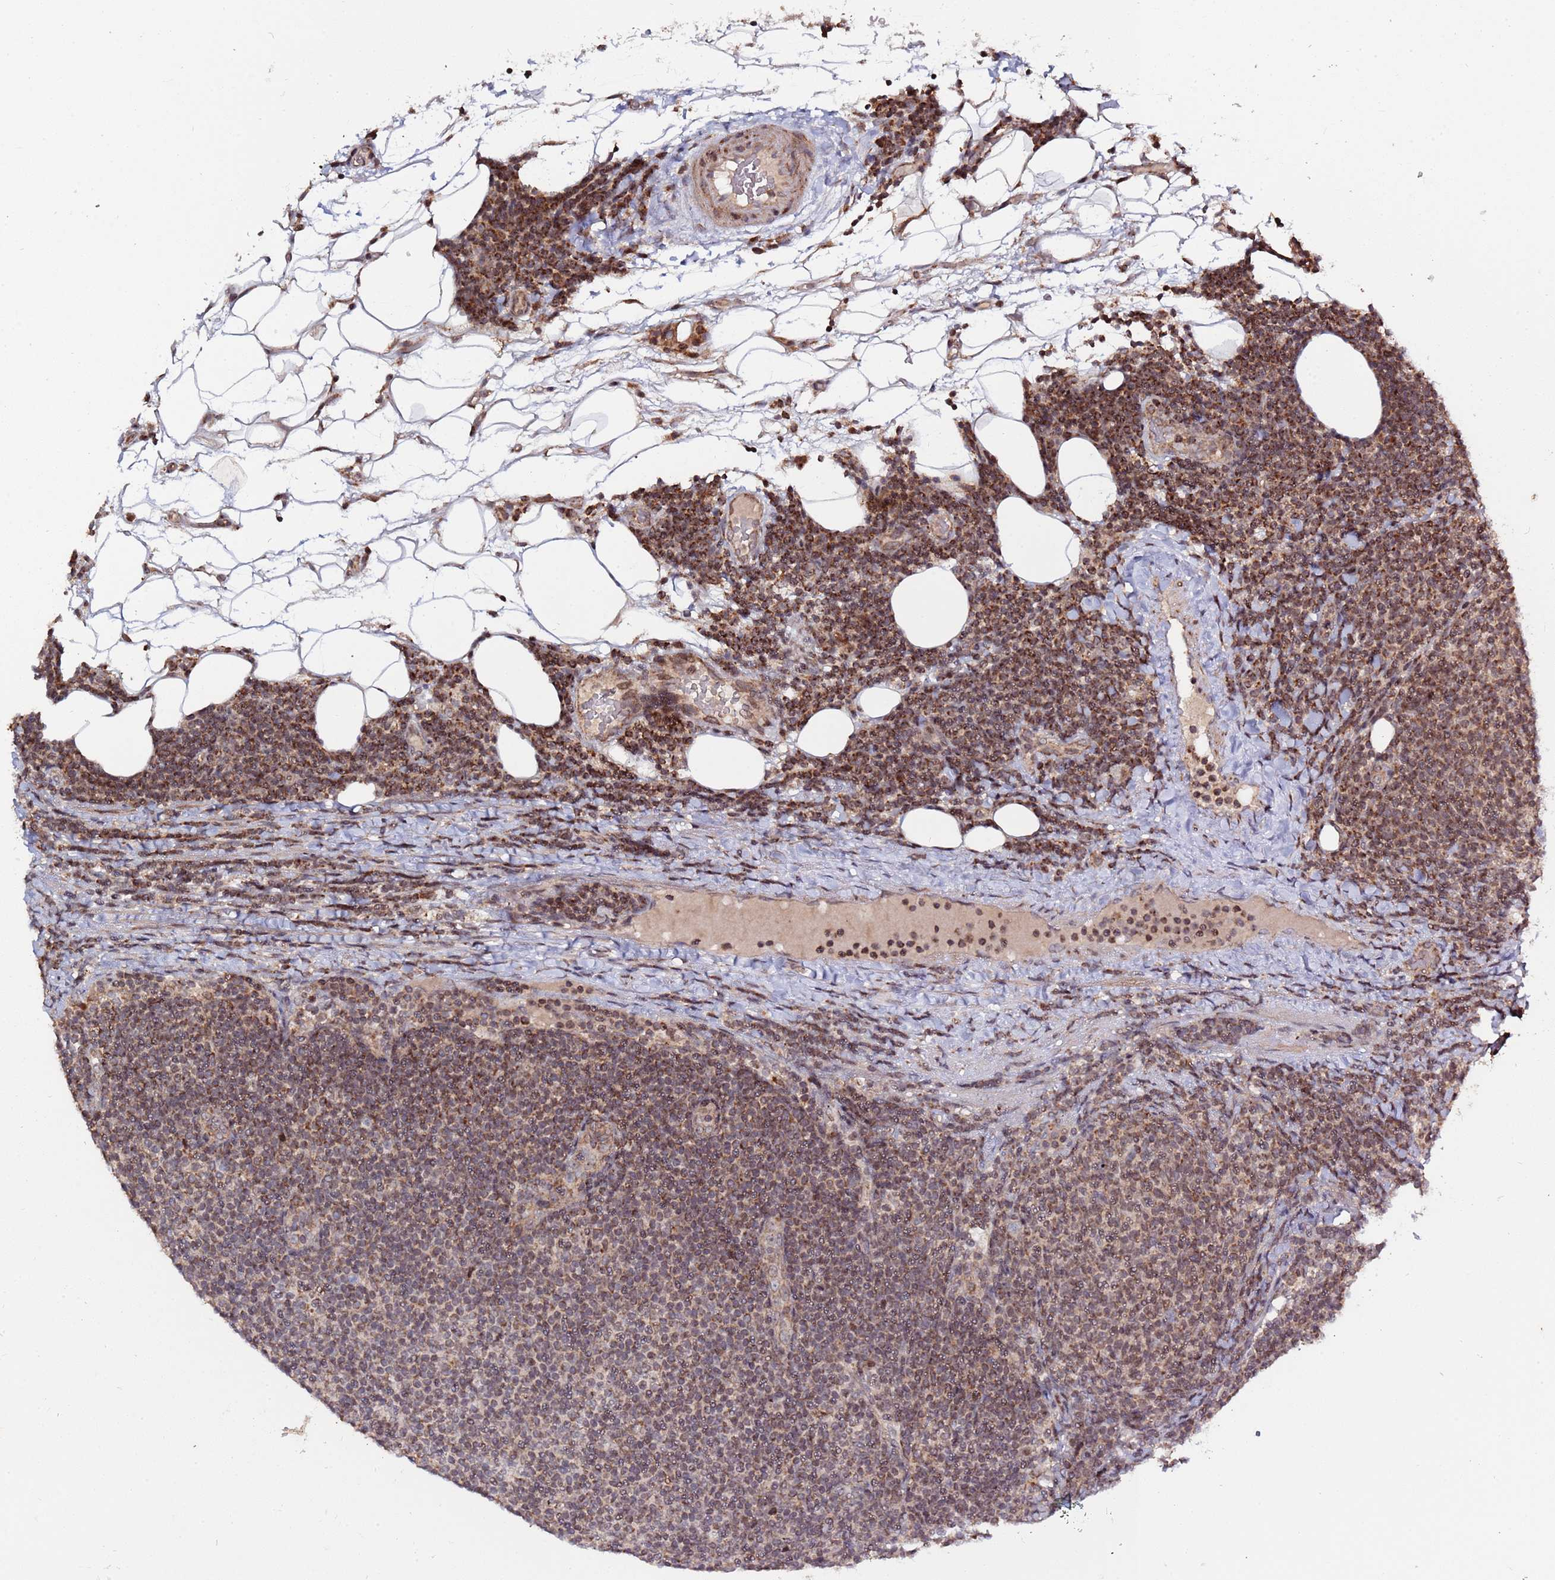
{"staining": {"intensity": "moderate", "quantity": ">75%", "location": "cytoplasmic/membranous,nuclear"}, "tissue": "lymphoma", "cell_type": "Tumor cells", "image_type": "cancer", "snomed": [{"axis": "morphology", "description": "Malignant lymphoma, non-Hodgkin's type, Low grade"}, {"axis": "topography", "description": "Lymph node"}], "caption": "Brown immunohistochemical staining in human lymphoma reveals moderate cytoplasmic/membranous and nuclear staining in about >75% of tumor cells.", "gene": "RCOR2", "patient": {"sex": "male", "age": 66}}